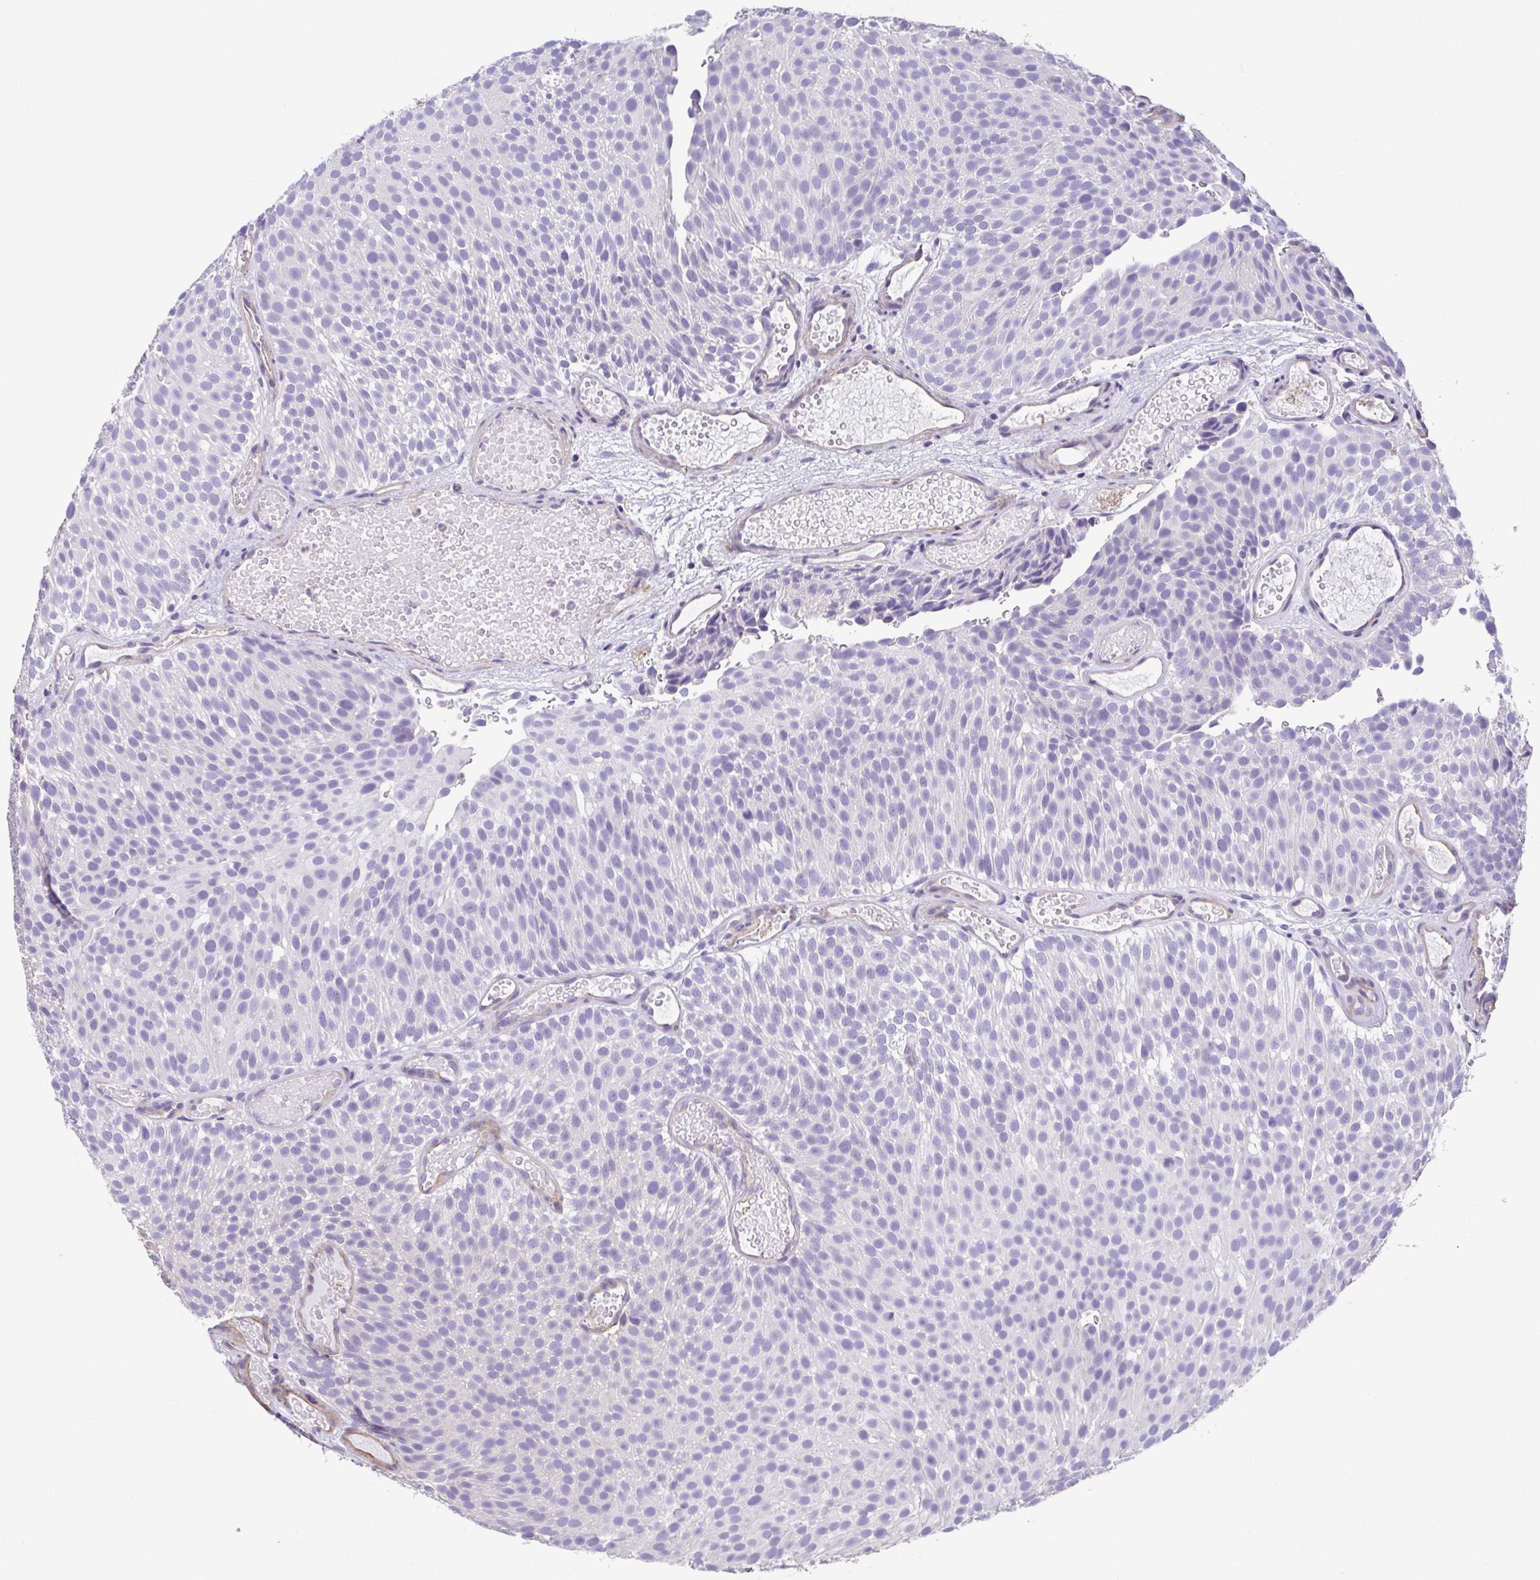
{"staining": {"intensity": "negative", "quantity": "none", "location": "none"}, "tissue": "urothelial cancer", "cell_type": "Tumor cells", "image_type": "cancer", "snomed": [{"axis": "morphology", "description": "Urothelial carcinoma, Low grade"}, {"axis": "topography", "description": "Urinary bladder"}], "caption": "The IHC image has no significant positivity in tumor cells of urothelial cancer tissue. (Immunohistochemistry (ihc), brightfield microscopy, high magnification).", "gene": "MYL6", "patient": {"sex": "male", "age": 78}}